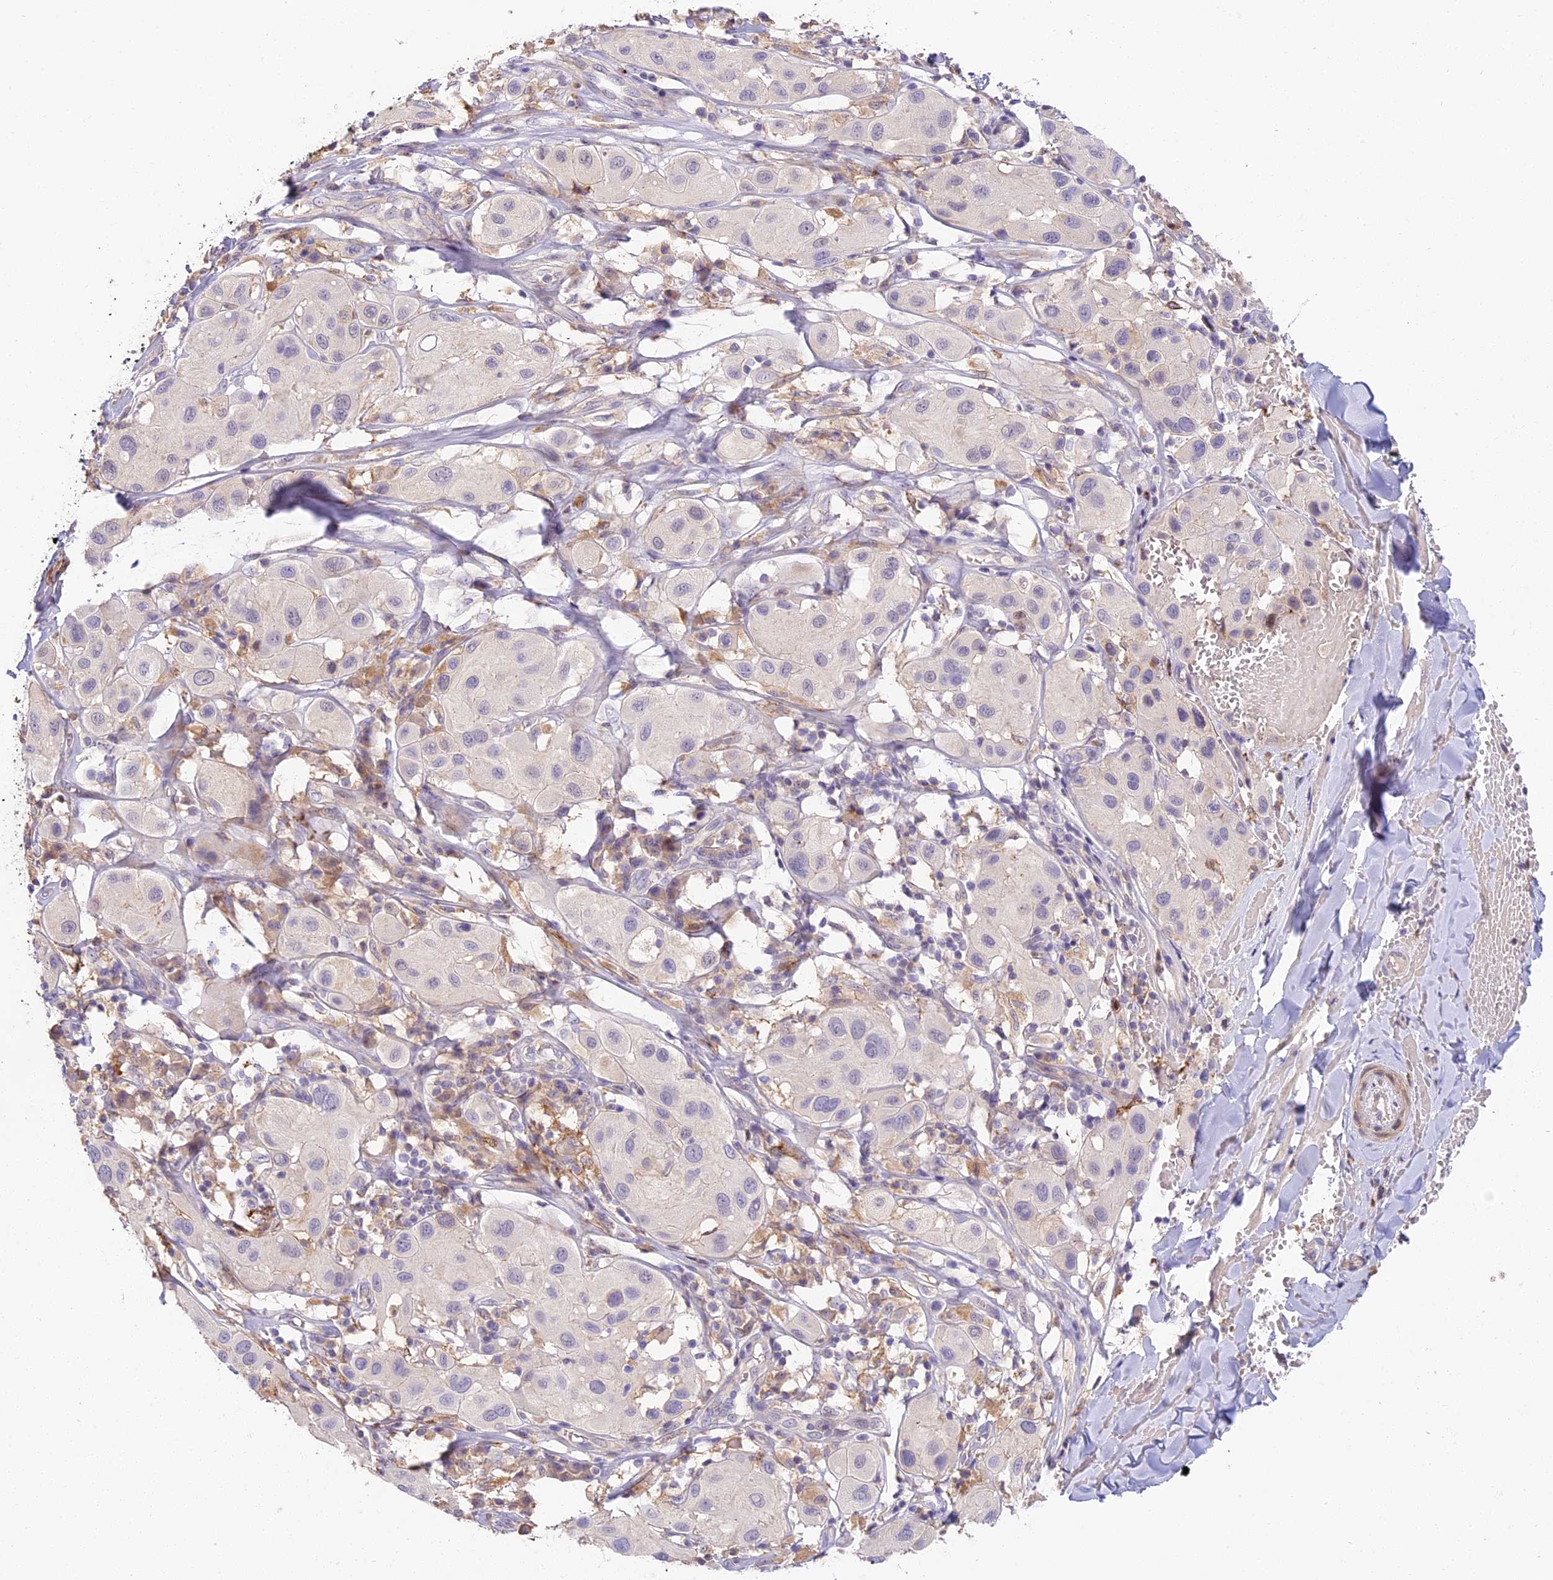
{"staining": {"intensity": "negative", "quantity": "none", "location": "none"}, "tissue": "melanoma", "cell_type": "Tumor cells", "image_type": "cancer", "snomed": [{"axis": "morphology", "description": "Malignant melanoma, Metastatic site"}, {"axis": "topography", "description": "Skin"}], "caption": "This is an immunohistochemistry (IHC) histopathology image of human melanoma. There is no positivity in tumor cells.", "gene": "NOD2", "patient": {"sex": "male", "age": 41}}